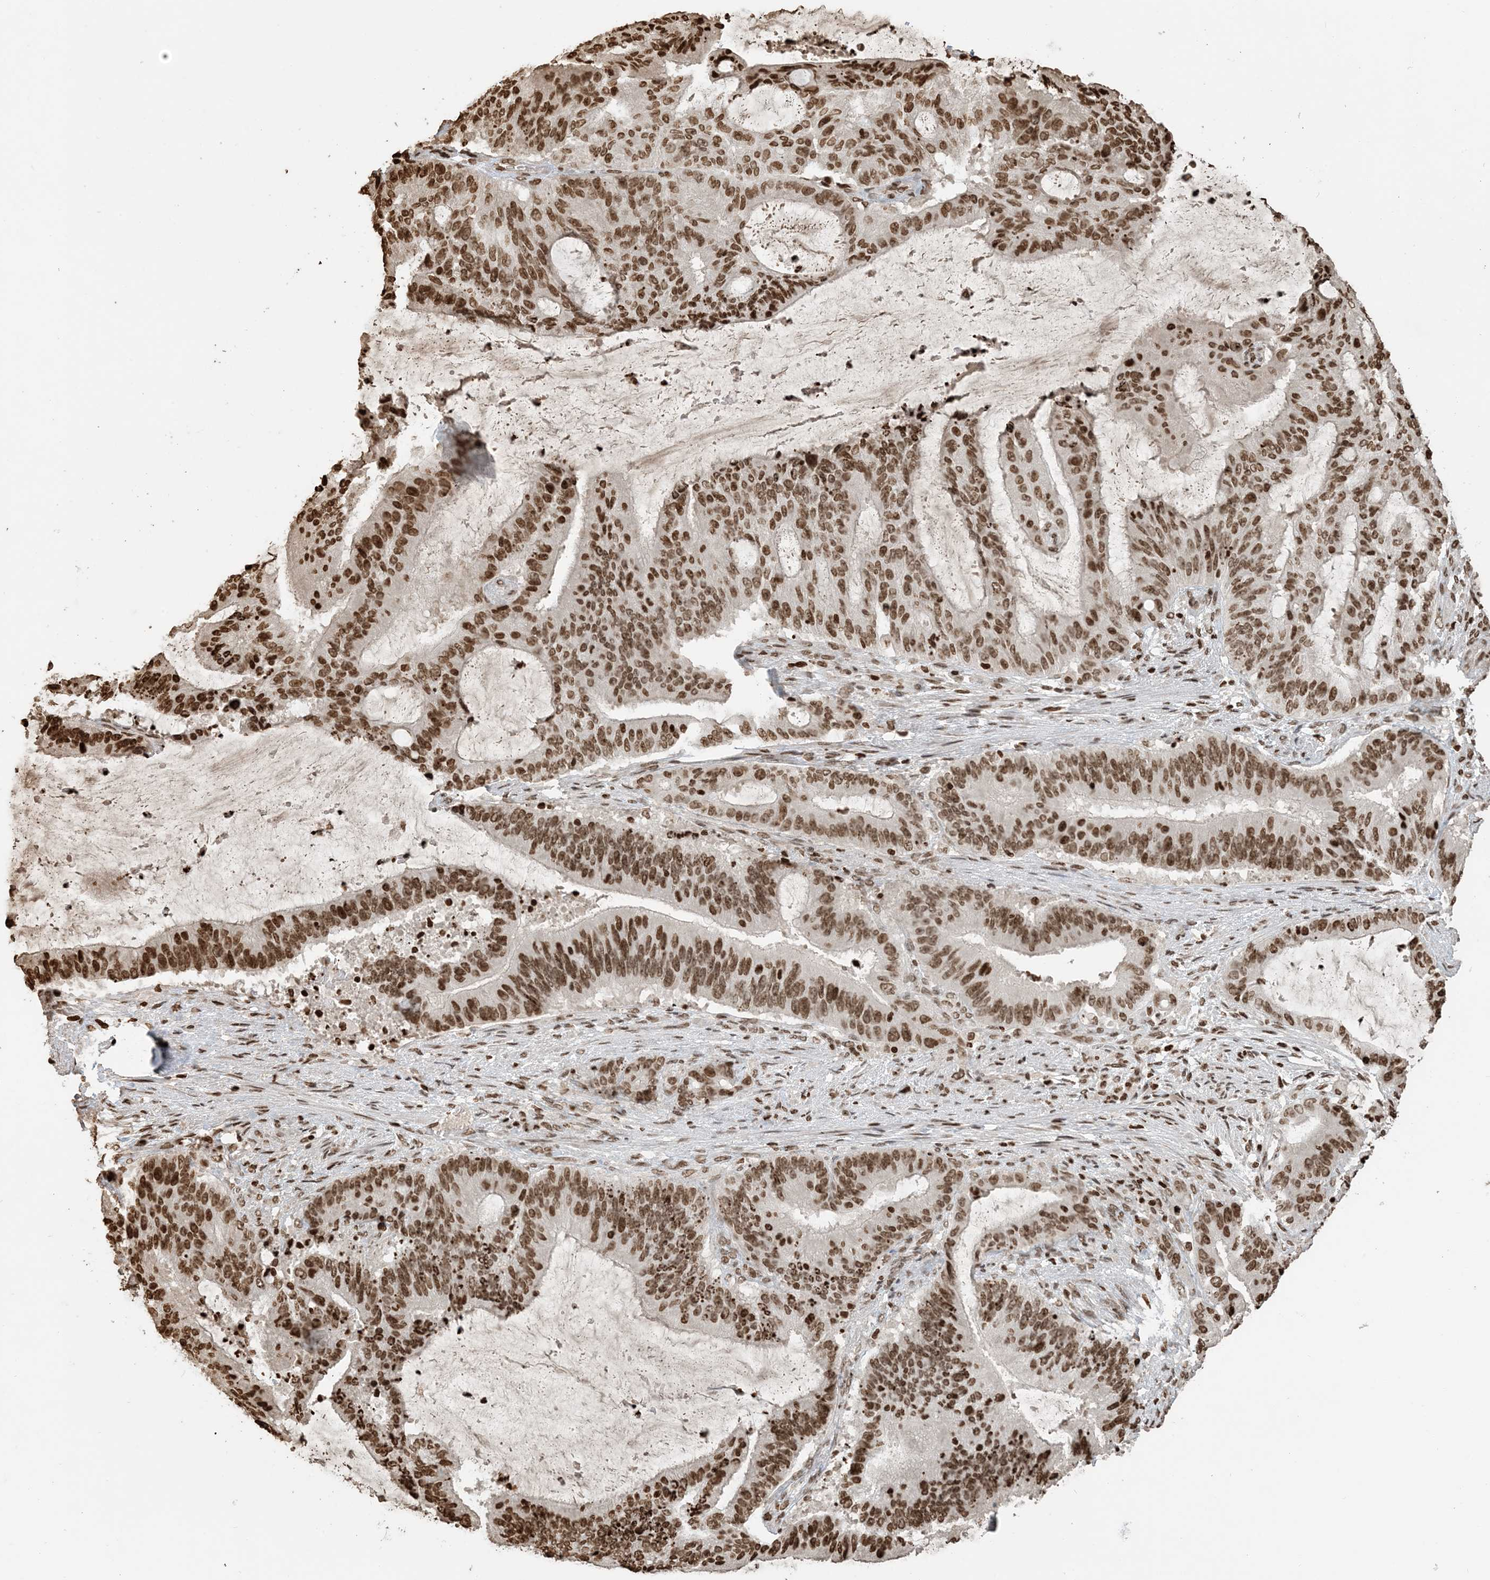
{"staining": {"intensity": "moderate", "quantity": ">75%", "location": "nuclear"}, "tissue": "liver cancer", "cell_type": "Tumor cells", "image_type": "cancer", "snomed": [{"axis": "morphology", "description": "Normal tissue, NOS"}, {"axis": "morphology", "description": "Cholangiocarcinoma"}, {"axis": "topography", "description": "Liver"}, {"axis": "topography", "description": "Peripheral nerve tissue"}], "caption": "Tumor cells demonstrate medium levels of moderate nuclear staining in approximately >75% of cells in liver cancer (cholangiocarcinoma).", "gene": "H3-3B", "patient": {"sex": "female", "age": 73}}